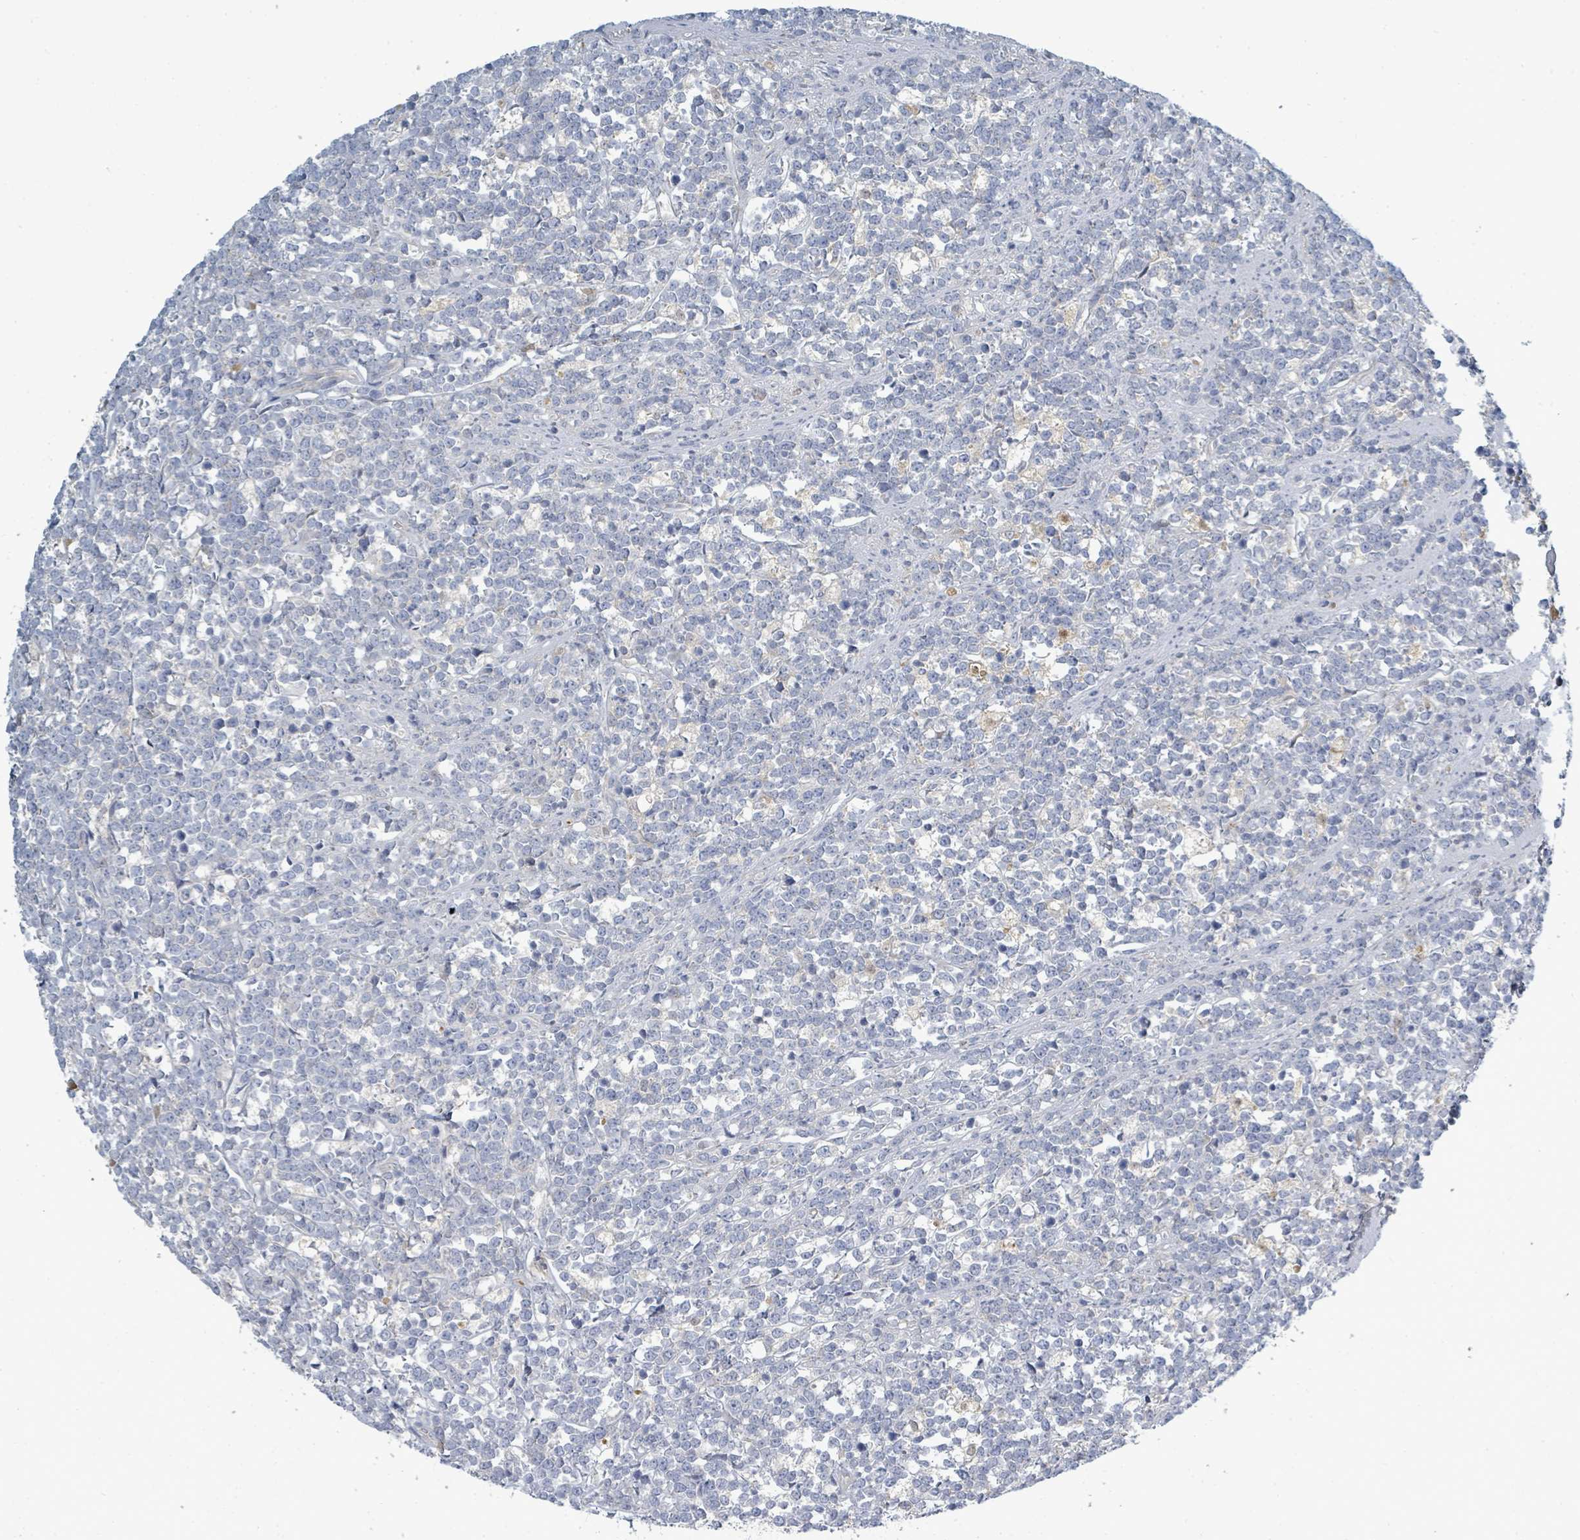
{"staining": {"intensity": "negative", "quantity": "none", "location": "none"}, "tissue": "lymphoma", "cell_type": "Tumor cells", "image_type": "cancer", "snomed": [{"axis": "morphology", "description": "Malignant lymphoma, non-Hodgkin's type, High grade"}, {"axis": "topography", "description": "Small intestine"}, {"axis": "topography", "description": "Colon"}], "caption": "Immunohistochemistry of human high-grade malignant lymphoma, non-Hodgkin's type exhibits no staining in tumor cells.", "gene": "SLC25A23", "patient": {"sex": "male", "age": 8}}